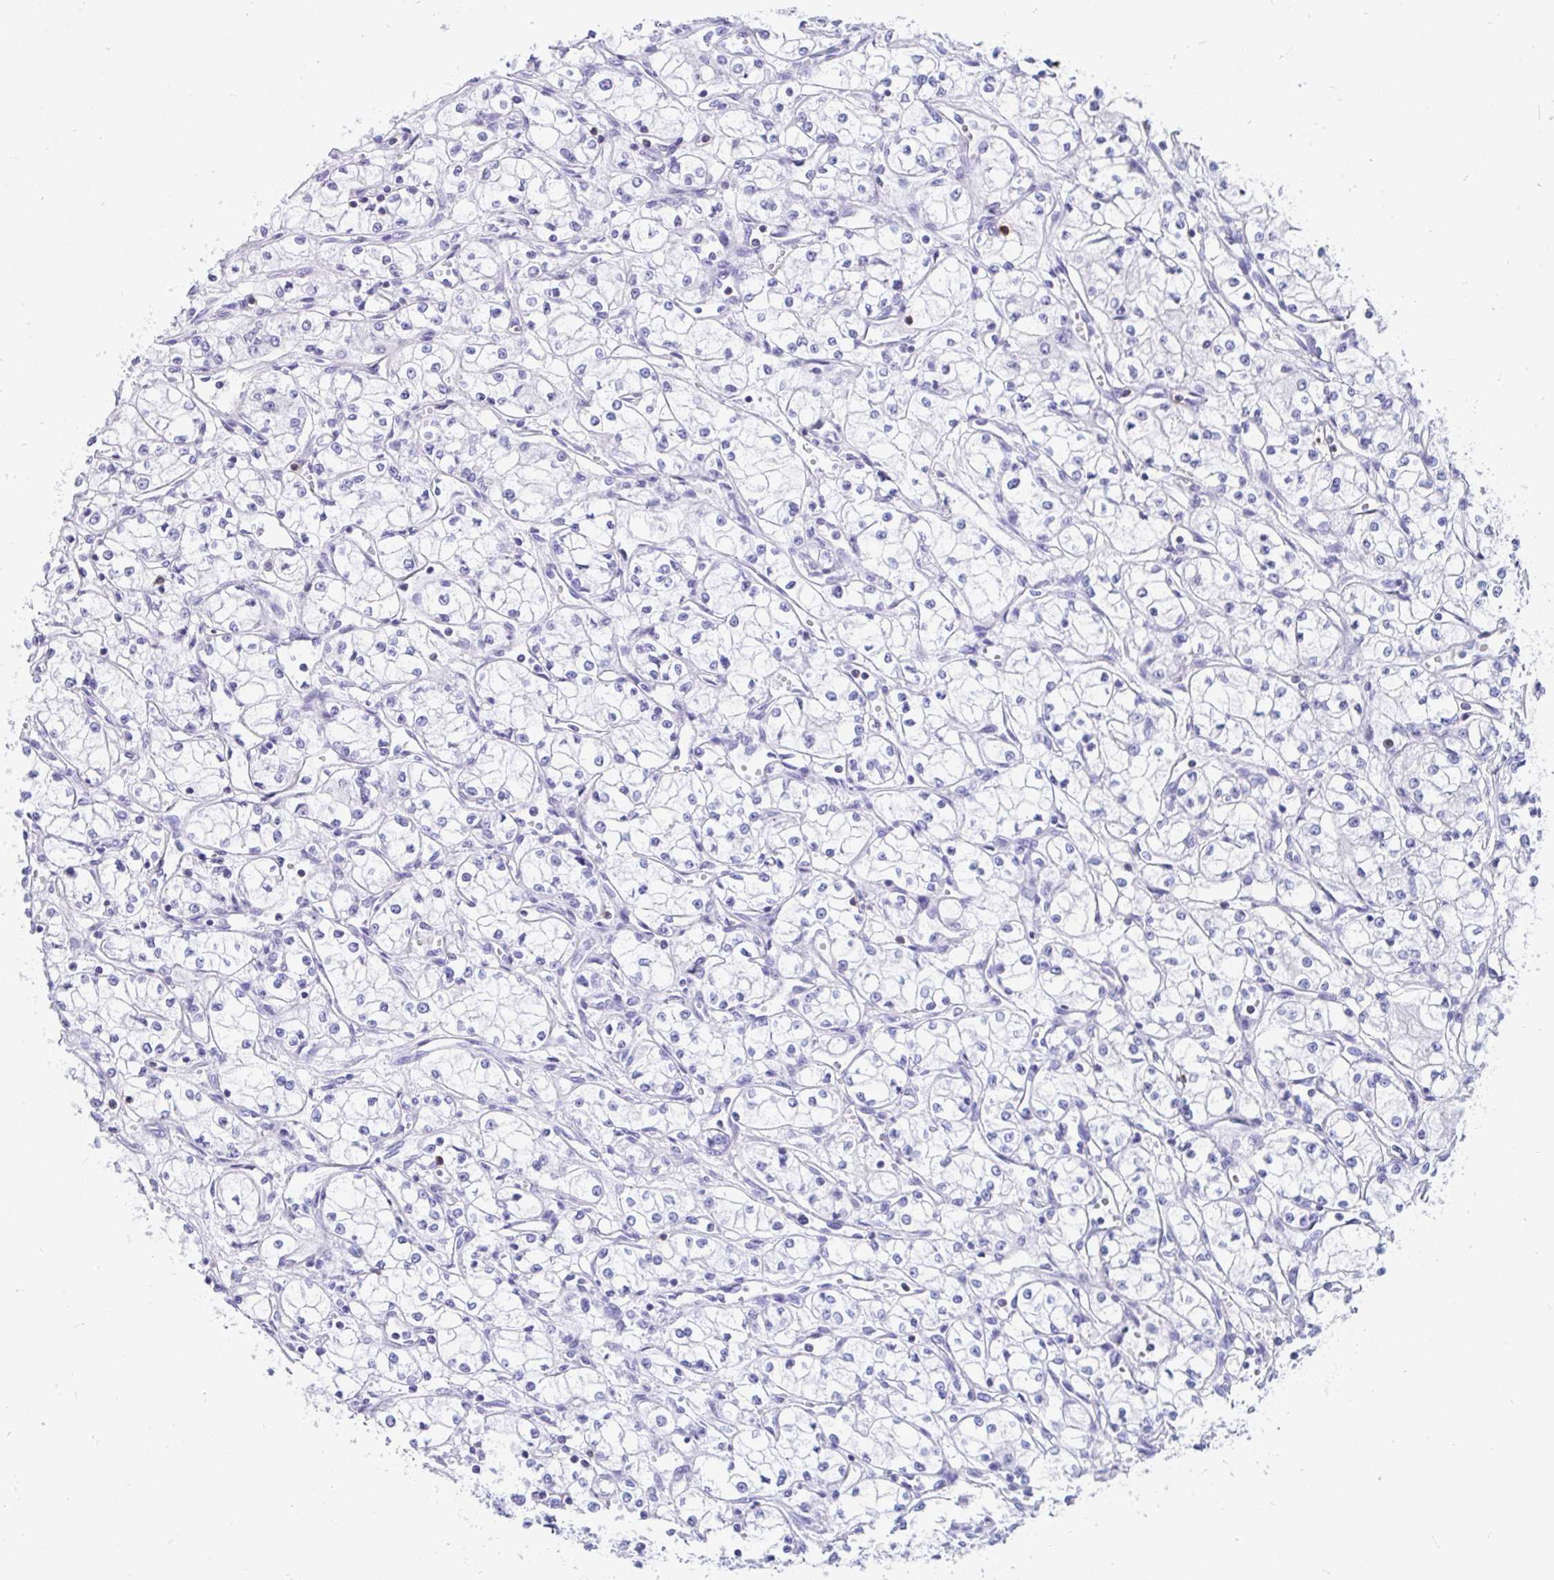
{"staining": {"intensity": "negative", "quantity": "none", "location": "none"}, "tissue": "renal cancer", "cell_type": "Tumor cells", "image_type": "cancer", "snomed": [{"axis": "morphology", "description": "Normal tissue, NOS"}, {"axis": "morphology", "description": "Adenocarcinoma, NOS"}, {"axis": "topography", "description": "Kidney"}], "caption": "Immunohistochemistry of renal cancer (adenocarcinoma) displays no positivity in tumor cells.", "gene": "CD7", "patient": {"sex": "male", "age": 59}}